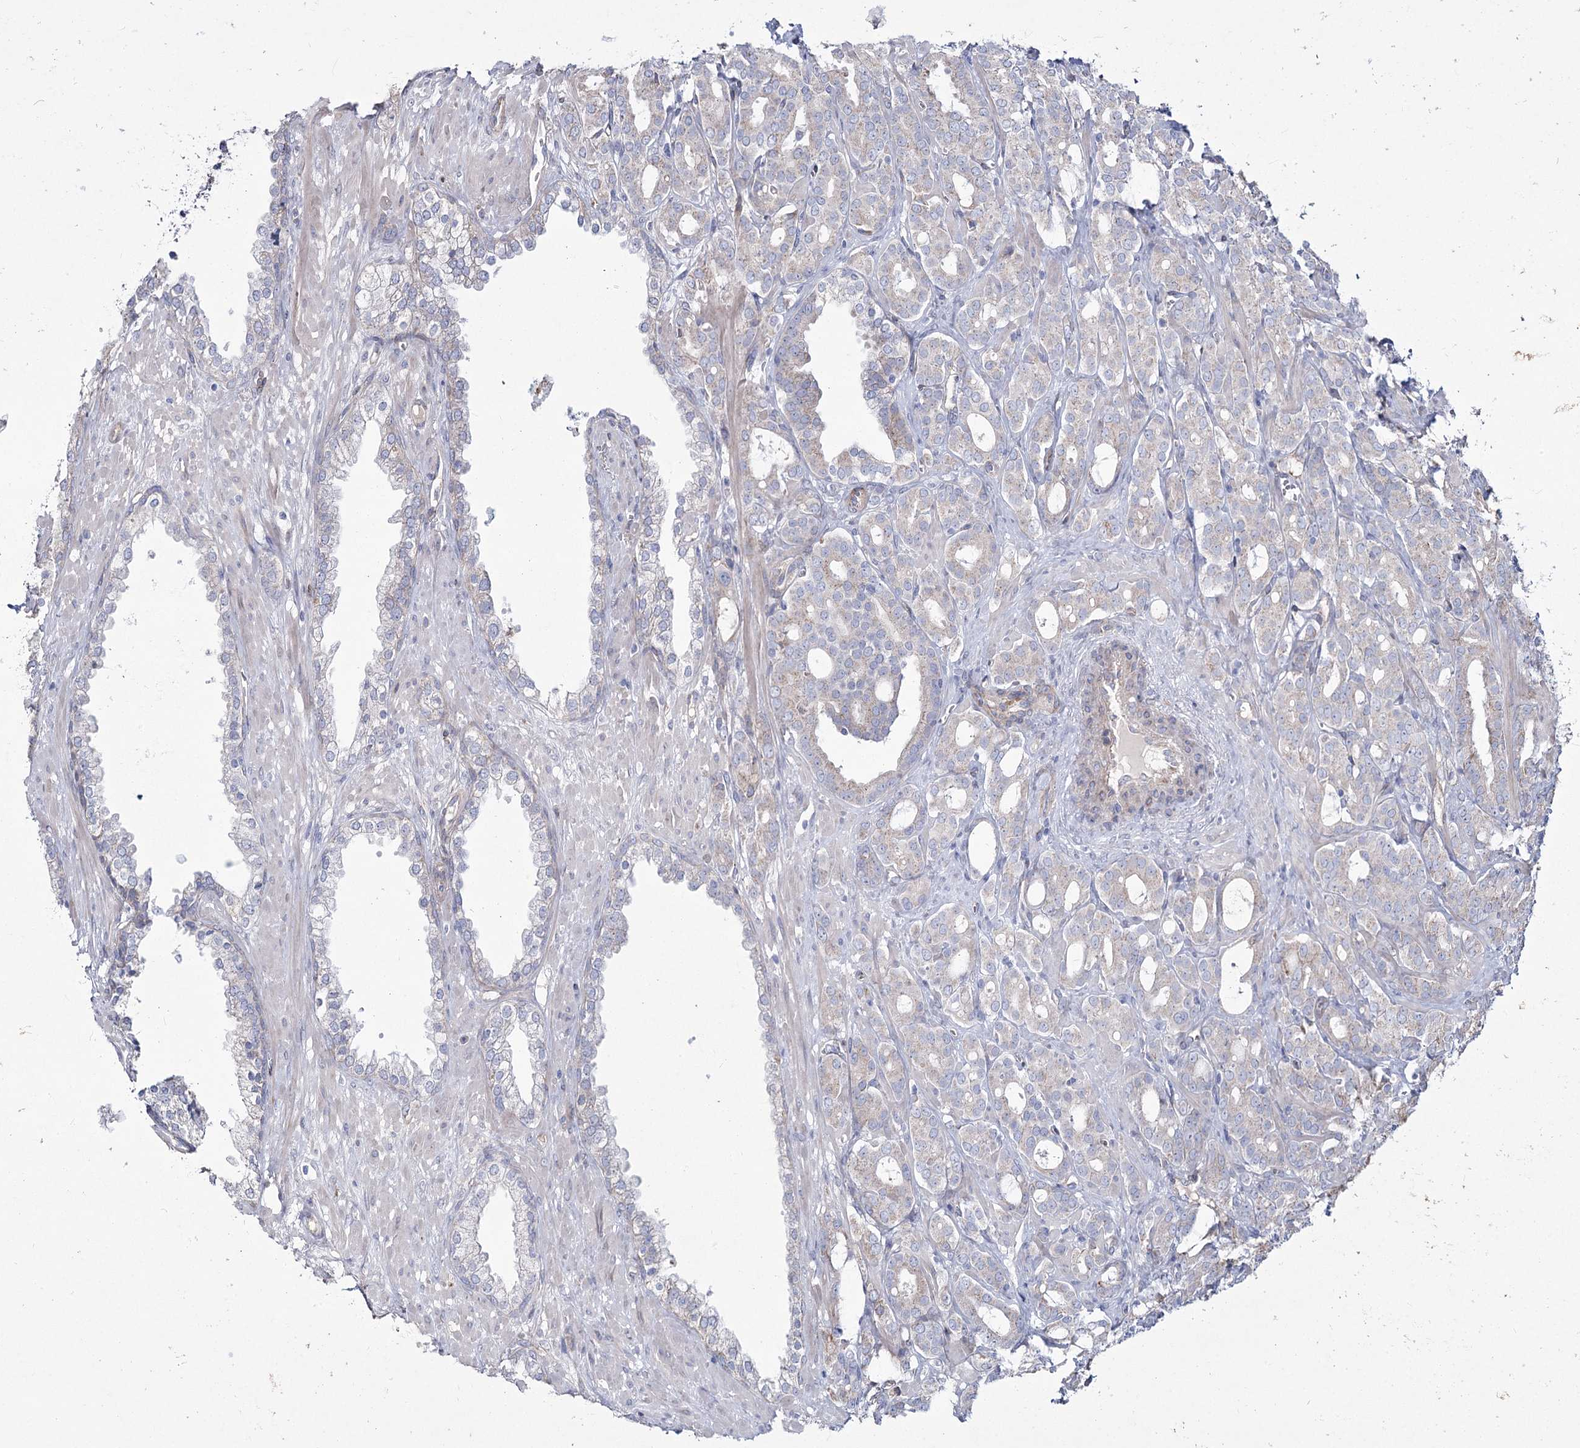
{"staining": {"intensity": "negative", "quantity": "none", "location": "none"}, "tissue": "prostate cancer", "cell_type": "Tumor cells", "image_type": "cancer", "snomed": [{"axis": "morphology", "description": "Adenocarcinoma, High grade"}, {"axis": "topography", "description": "Prostate"}], "caption": "Prostate high-grade adenocarcinoma was stained to show a protein in brown. There is no significant staining in tumor cells.", "gene": "ME3", "patient": {"sex": "male", "age": 72}}